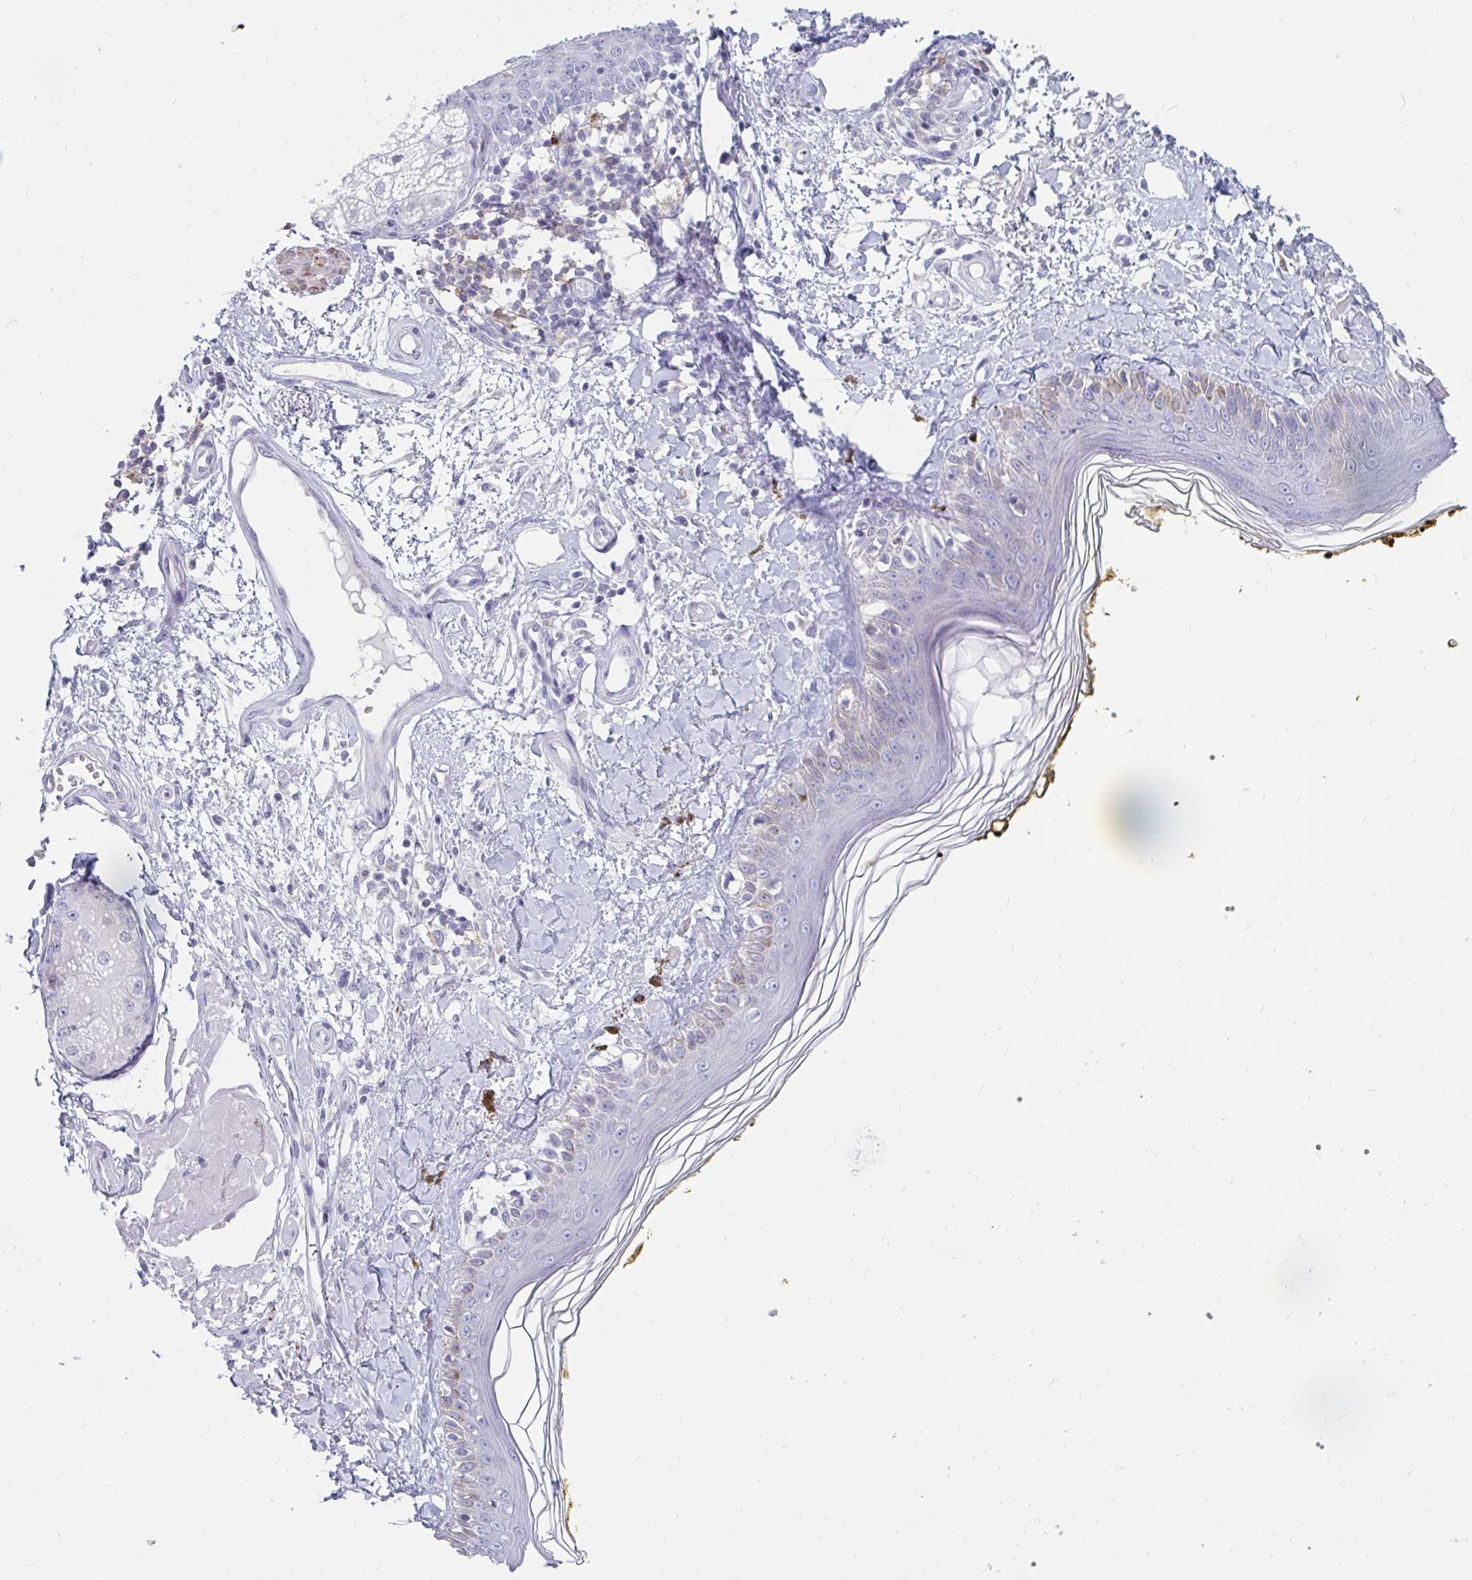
{"staining": {"intensity": "negative", "quantity": "none", "location": "none"}, "tissue": "skin", "cell_type": "Fibroblasts", "image_type": "normal", "snomed": [{"axis": "morphology", "description": "Normal tissue, NOS"}, {"axis": "topography", "description": "Skin"}], "caption": "An IHC photomicrograph of unremarkable skin is shown. There is no staining in fibroblasts of skin.", "gene": "ZFP82", "patient": {"sex": "male", "age": 76}}